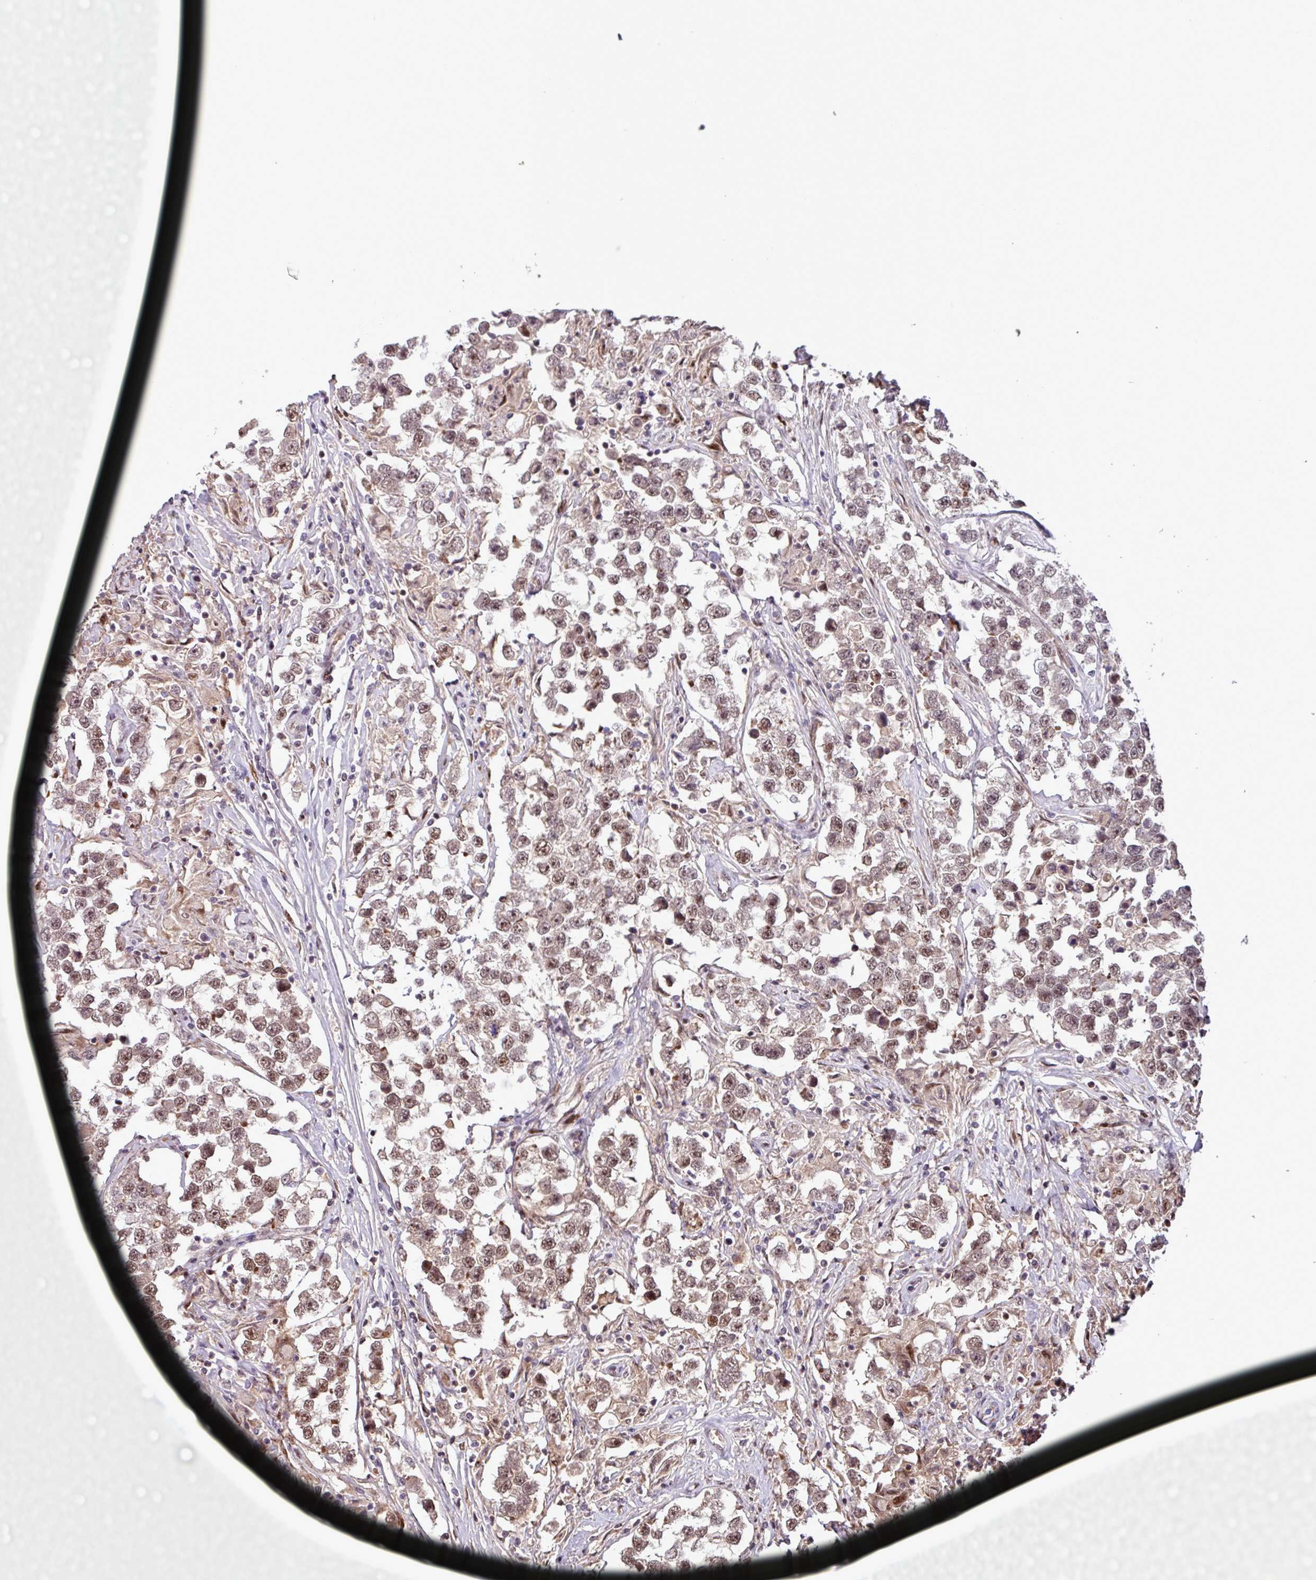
{"staining": {"intensity": "moderate", "quantity": ">75%", "location": "nuclear"}, "tissue": "testis cancer", "cell_type": "Tumor cells", "image_type": "cancer", "snomed": [{"axis": "morphology", "description": "Seminoma, NOS"}, {"axis": "topography", "description": "Testis"}], "caption": "The image reveals a brown stain indicating the presence of a protein in the nuclear of tumor cells in seminoma (testis).", "gene": "SLC22A24", "patient": {"sex": "male", "age": 46}}